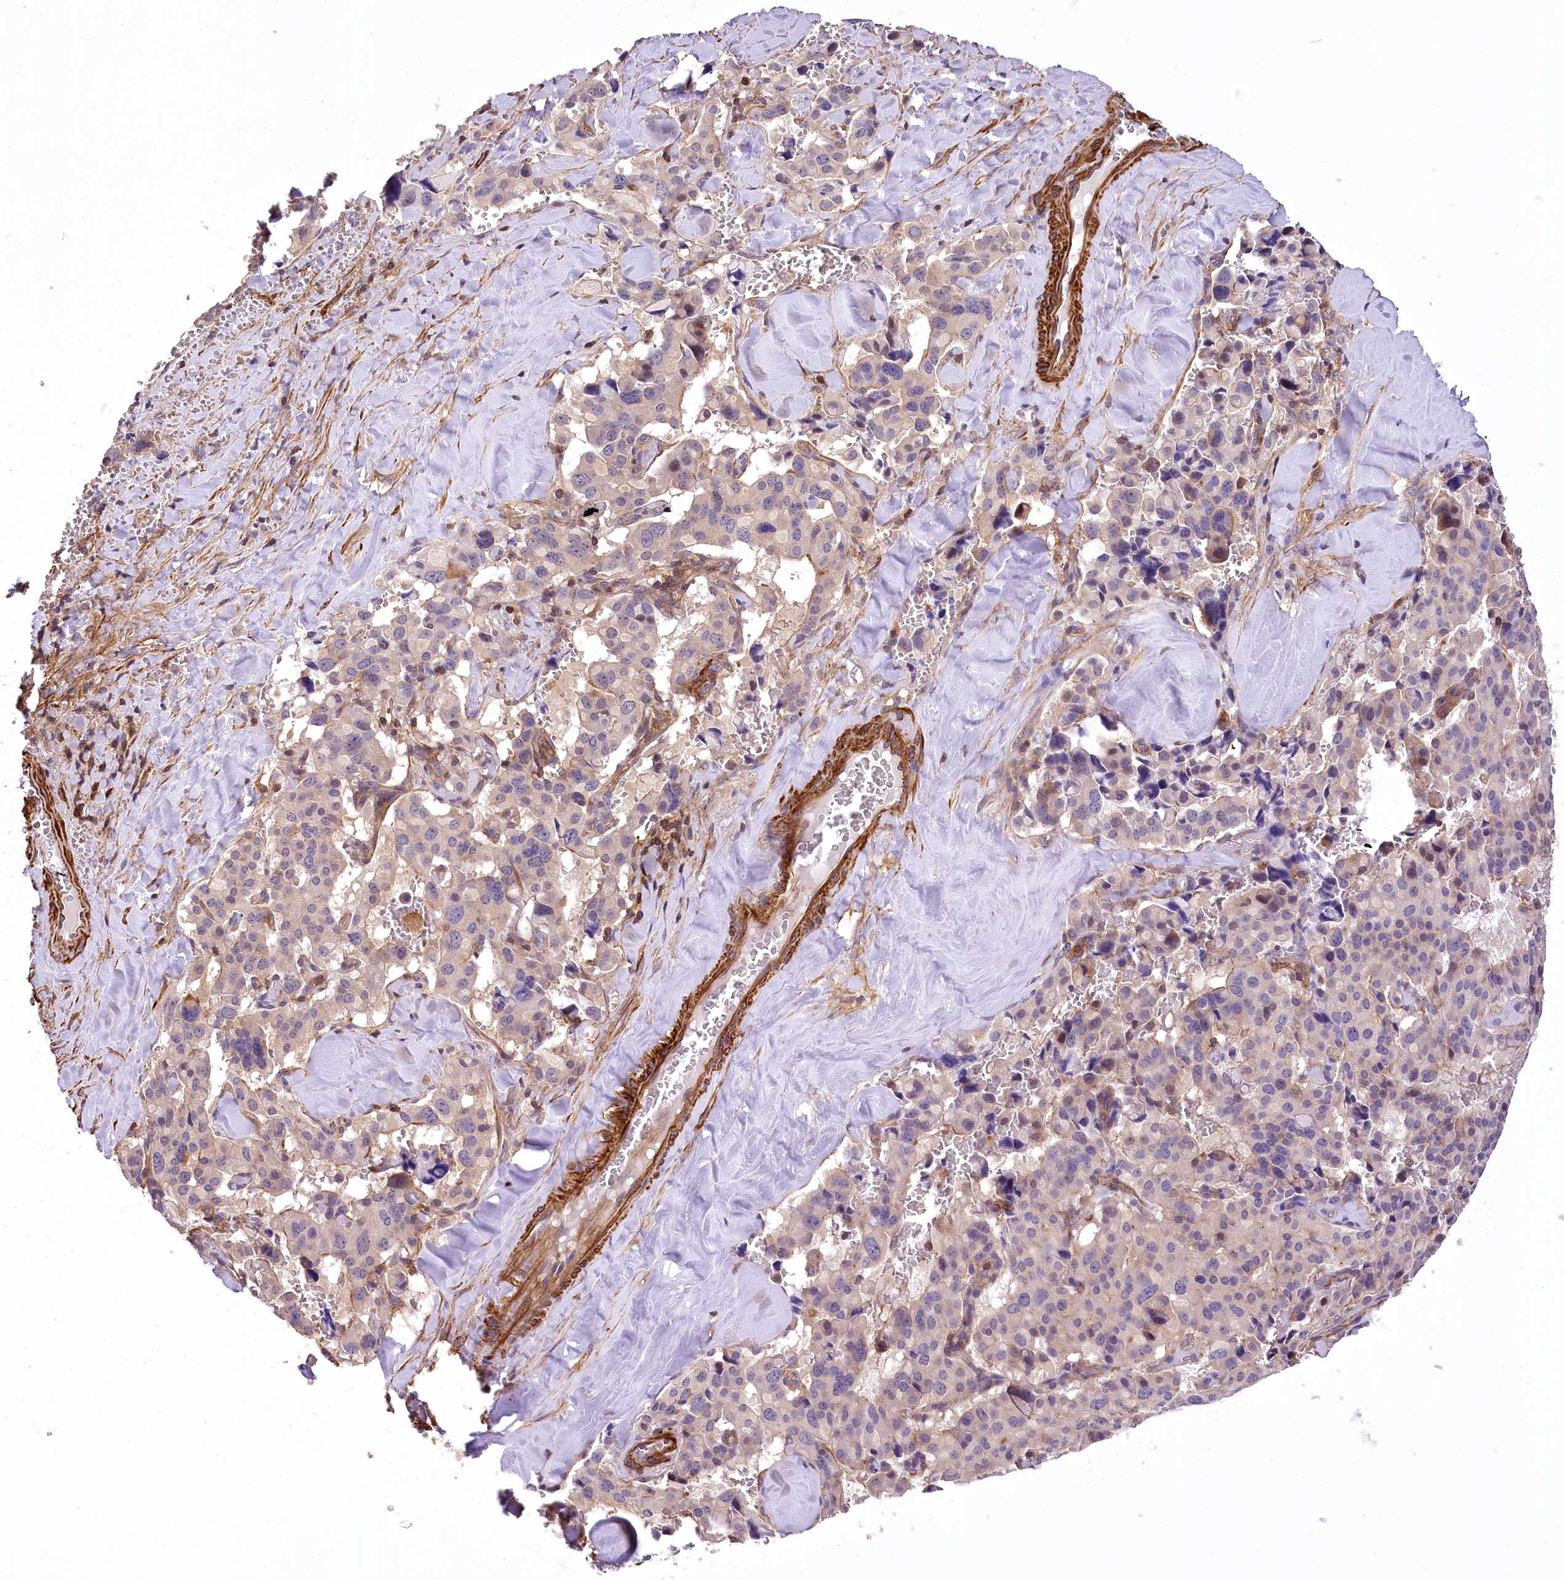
{"staining": {"intensity": "negative", "quantity": "none", "location": "none"}, "tissue": "pancreatic cancer", "cell_type": "Tumor cells", "image_type": "cancer", "snomed": [{"axis": "morphology", "description": "Adenocarcinoma, NOS"}, {"axis": "topography", "description": "Pancreas"}], "caption": "Tumor cells are negative for protein expression in human pancreatic cancer (adenocarcinoma).", "gene": "DPP3", "patient": {"sex": "male", "age": 65}}